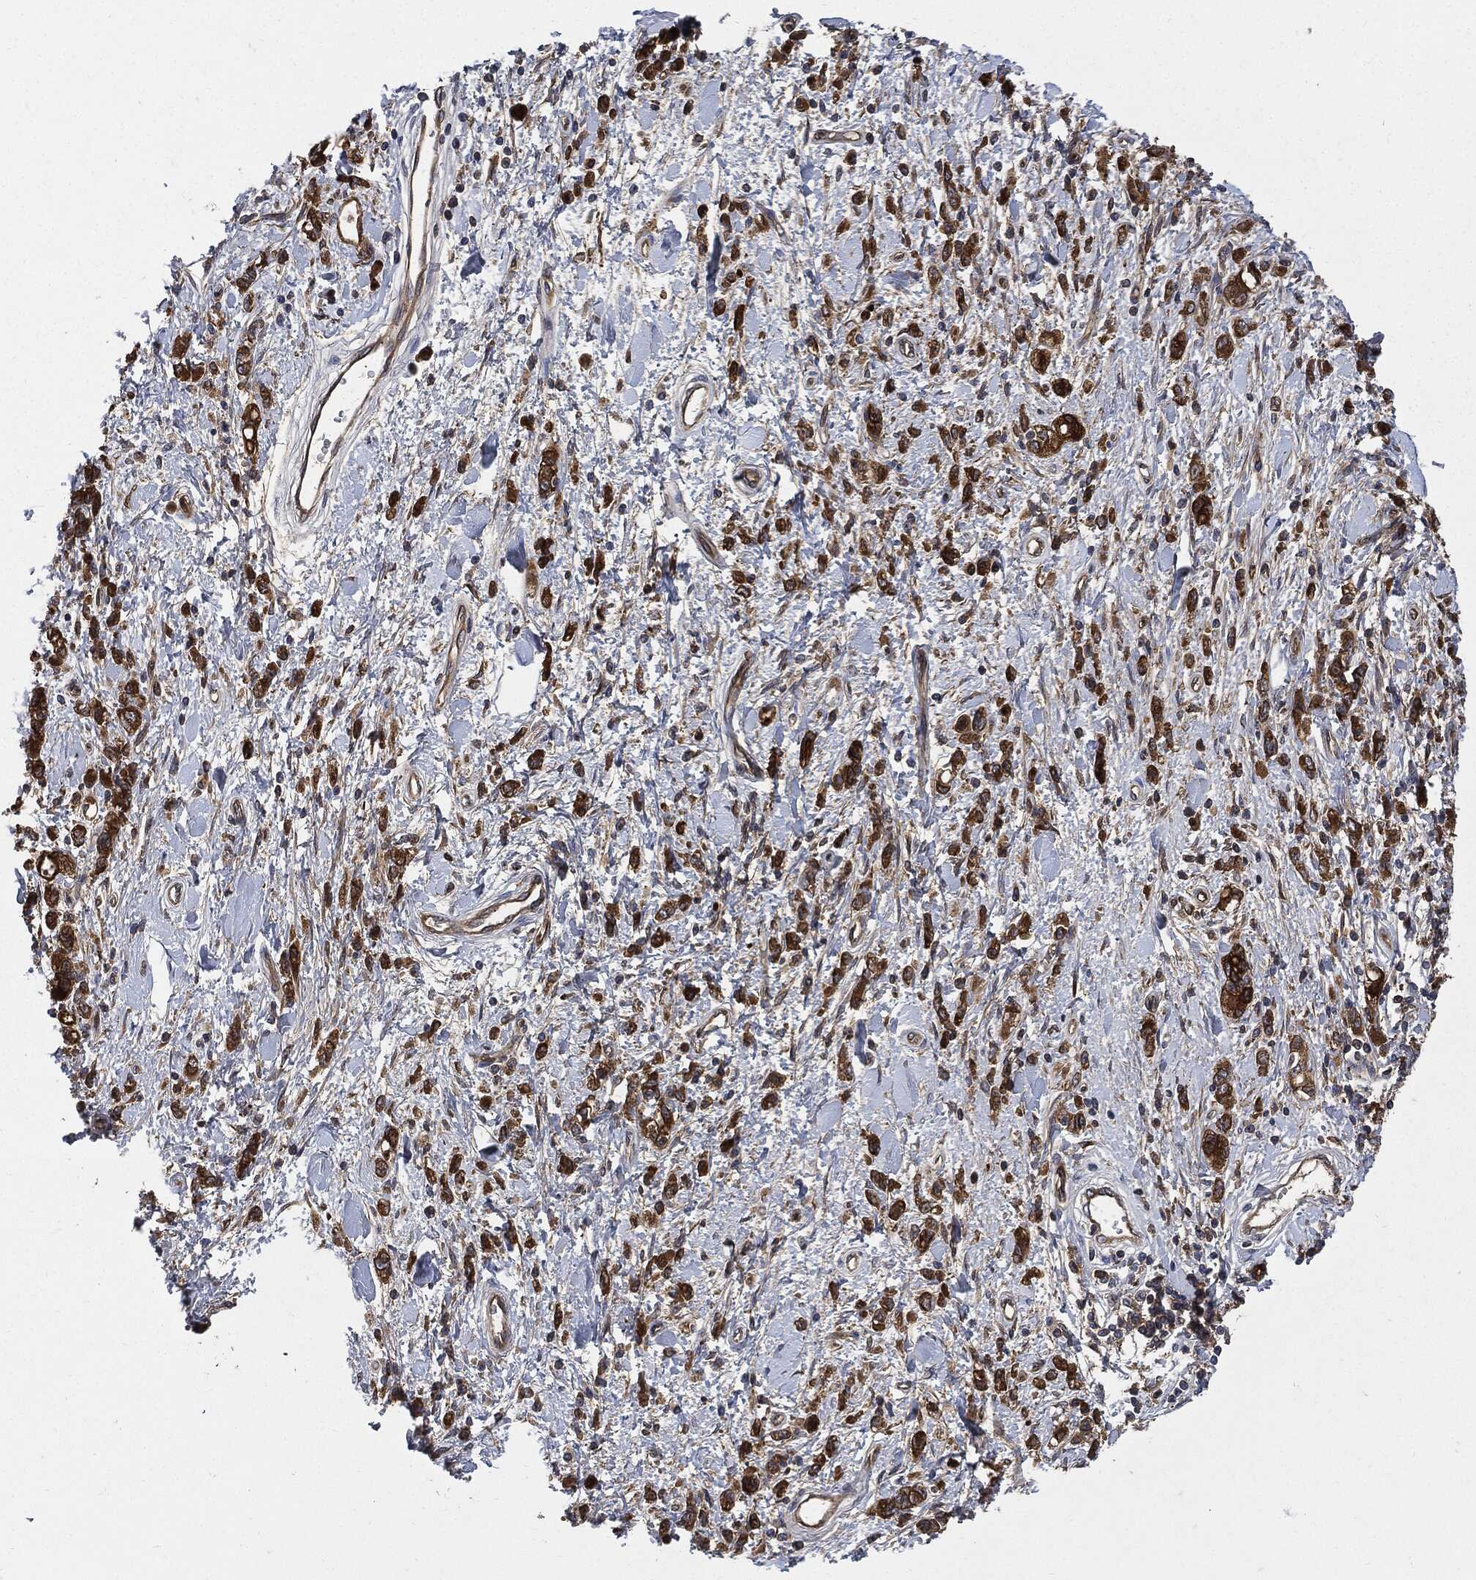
{"staining": {"intensity": "strong", "quantity": ">75%", "location": "cytoplasmic/membranous"}, "tissue": "stomach cancer", "cell_type": "Tumor cells", "image_type": "cancer", "snomed": [{"axis": "morphology", "description": "Adenocarcinoma, NOS"}, {"axis": "topography", "description": "Stomach"}], "caption": "A brown stain shows strong cytoplasmic/membranous positivity of a protein in human adenocarcinoma (stomach) tumor cells.", "gene": "XPNPEP1", "patient": {"sex": "male", "age": 77}}